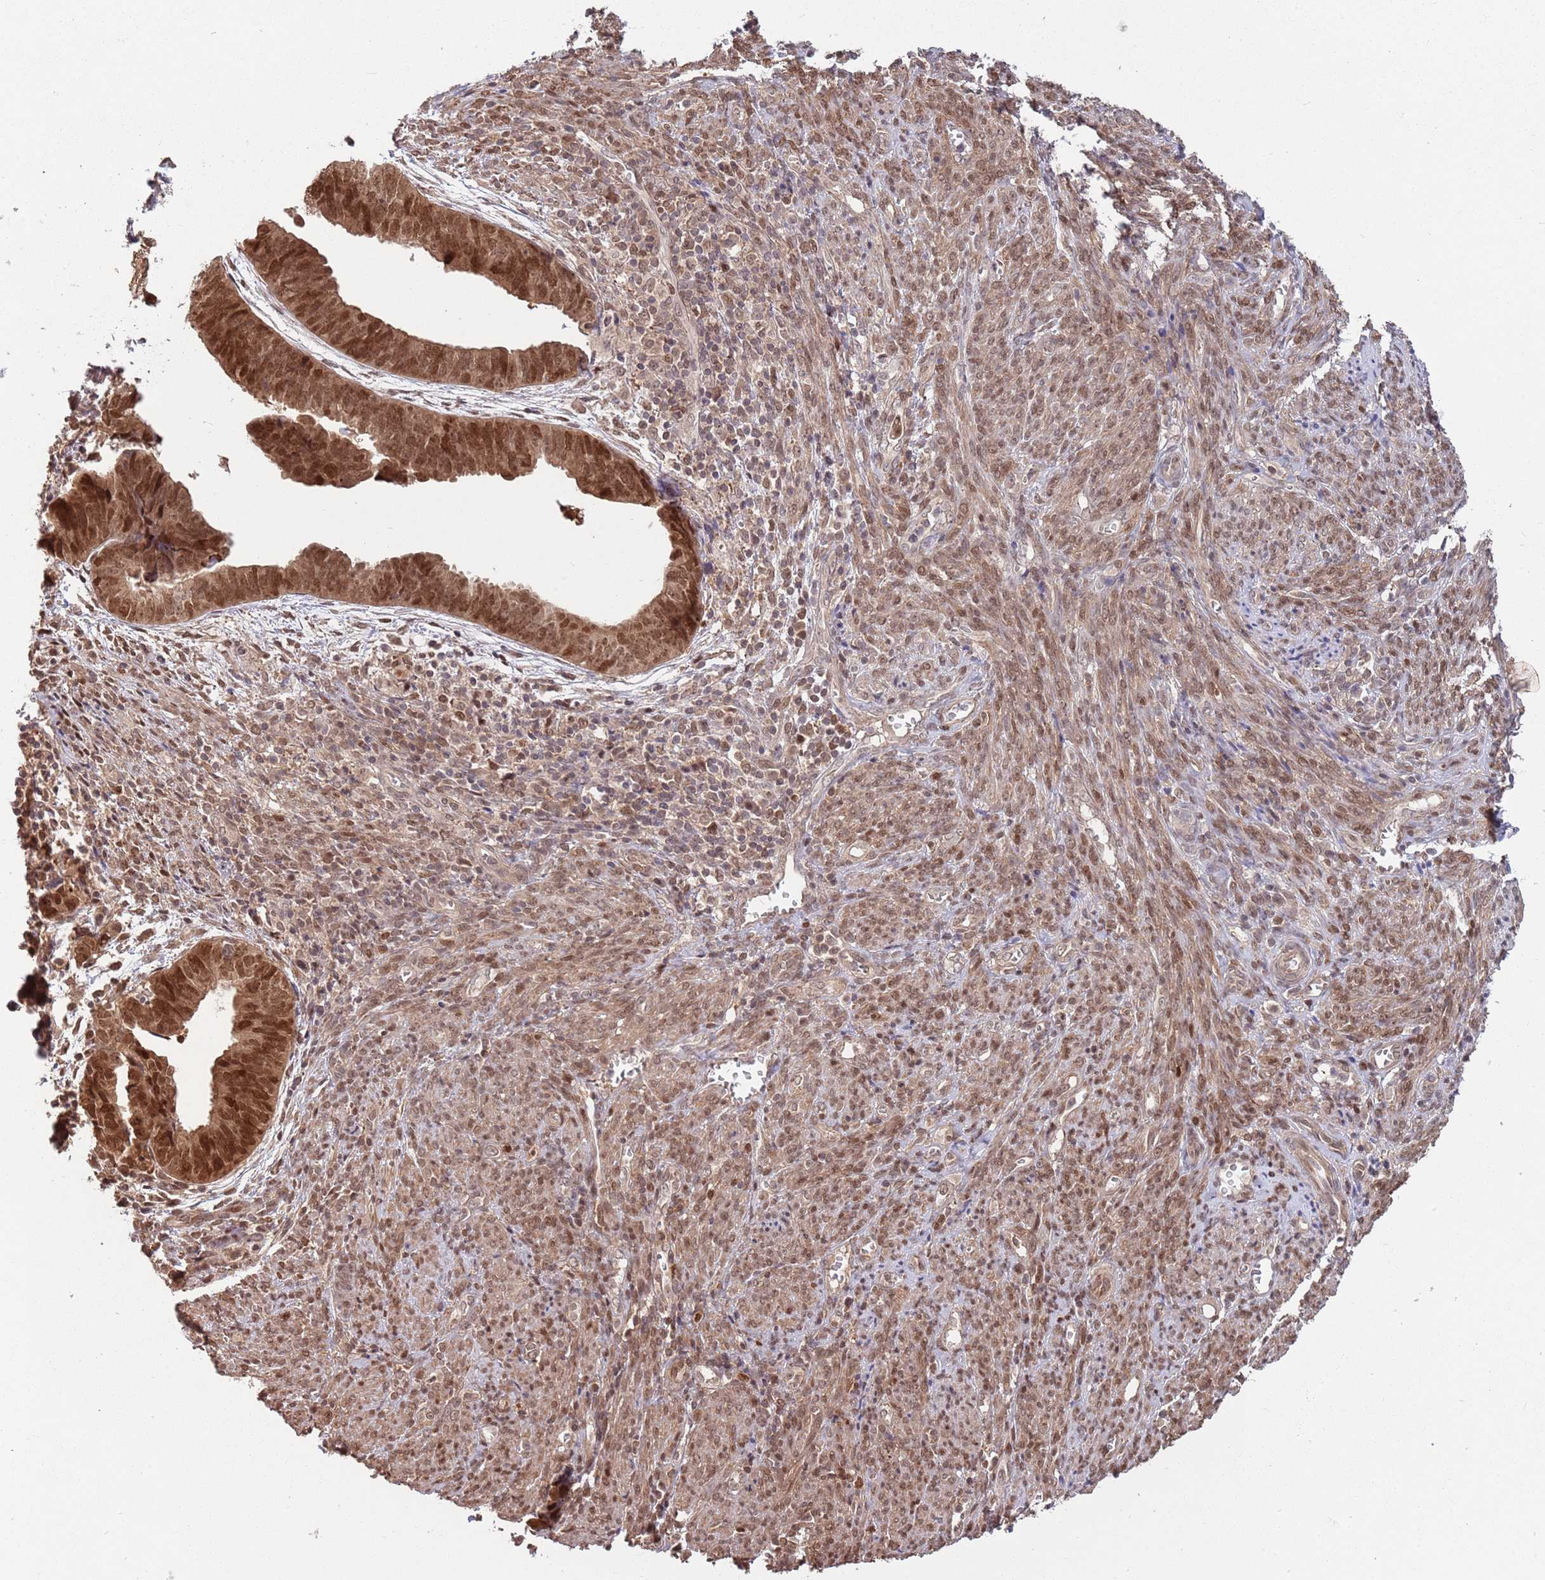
{"staining": {"intensity": "strong", "quantity": ">75%", "location": "cytoplasmic/membranous,nuclear"}, "tissue": "endometrial cancer", "cell_type": "Tumor cells", "image_type": "cancer", "snomed": [{"axis": "morphology", "description": "Adenocarcinoma, NOS"}, {"axis": "topography", "description": "Endometrium"}], "caption": "Protein expression analysis of human endometrial adenocarcinoma reveals strong cytoplasmic/membranous and nuclear staining in approximately >75% of tumor cells.", "gene": "SALL1", "patient": {"sex": "female", "age": 75}}